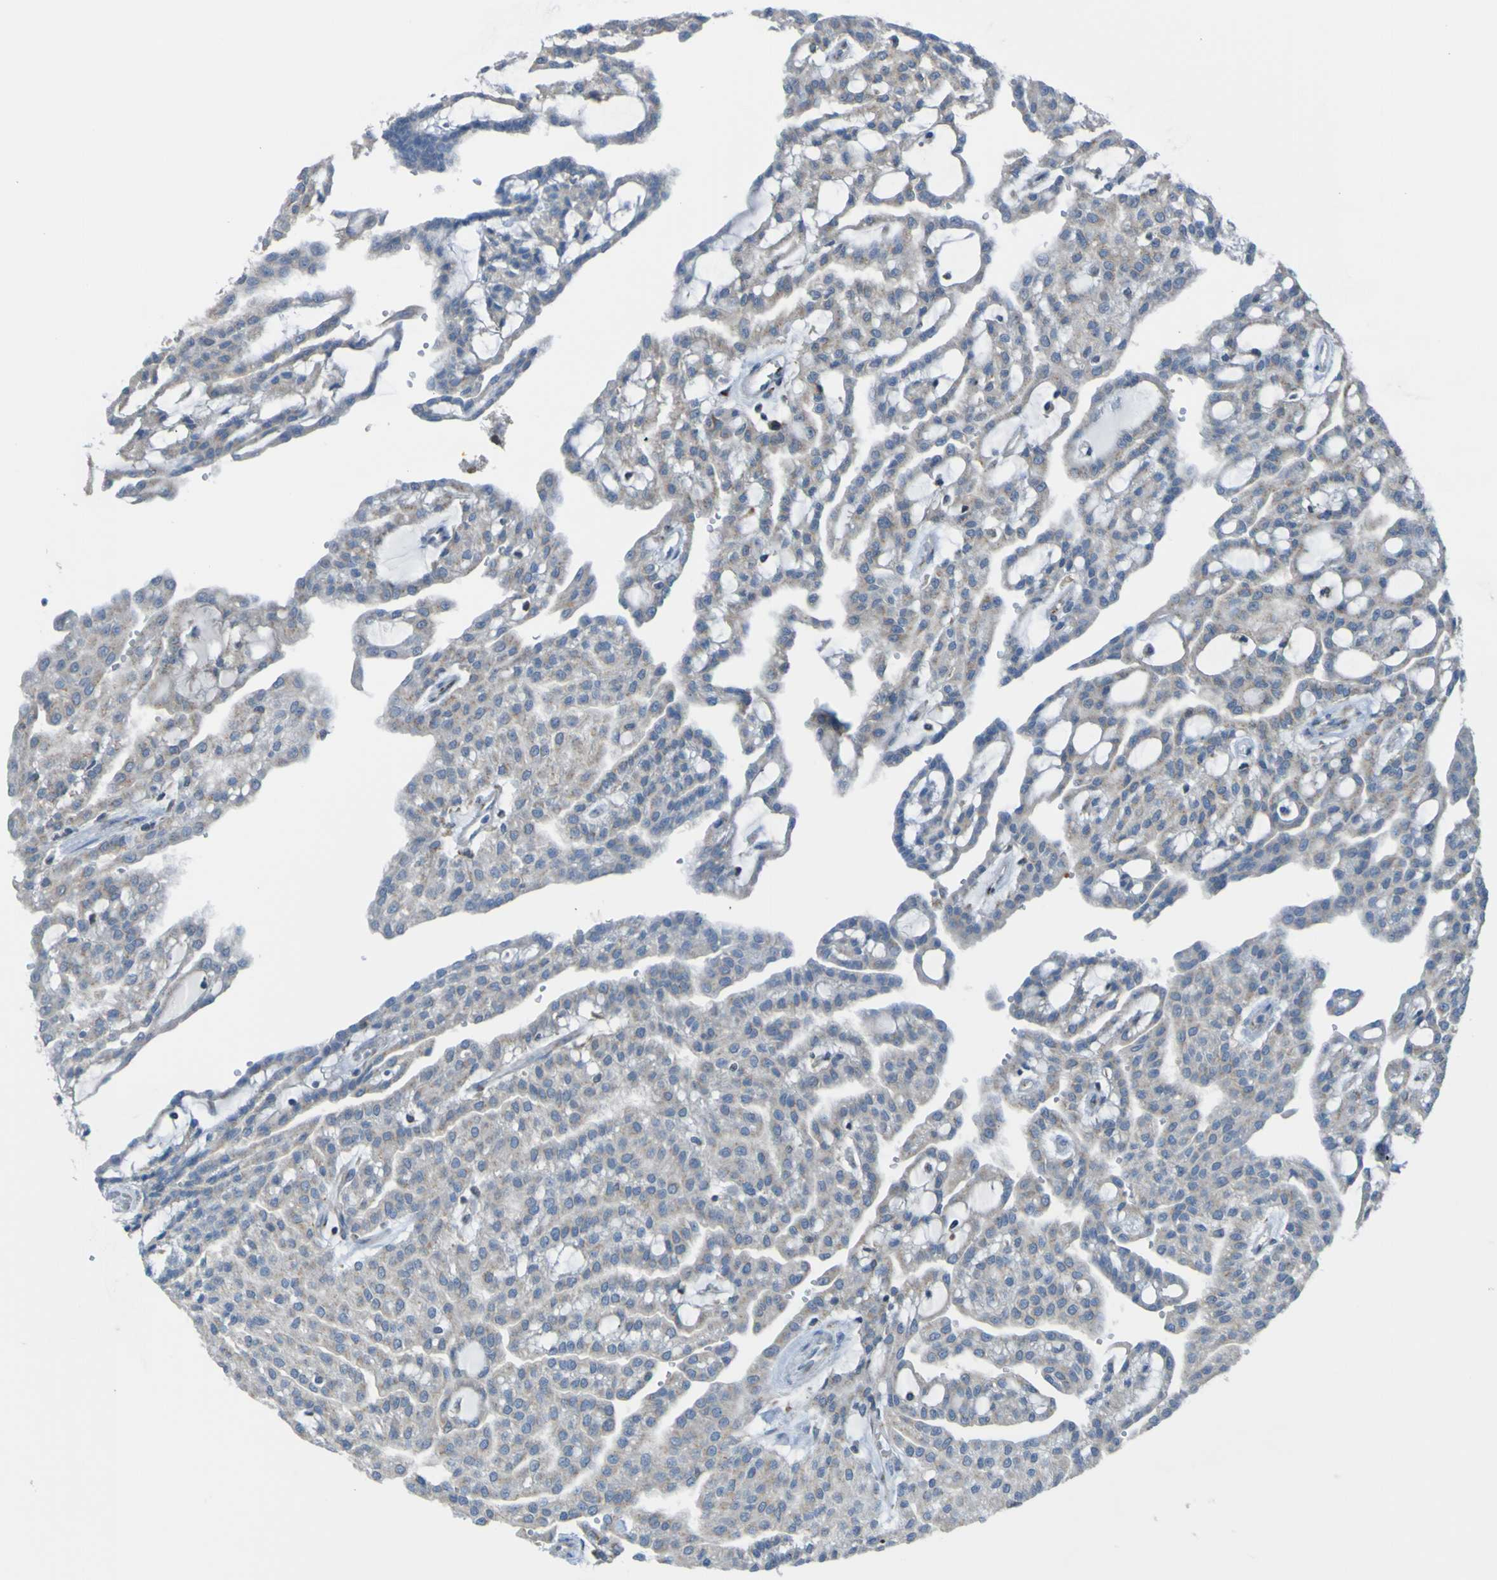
{"staining": {"intensity": "moderate", "quantity": "25%-75%", "location": "cytoplasmic/membranous"}, "tissue": "renal cancer", "cell_type": "Tumor cells", "image_type": "cancer", "snomed": [{"axis": "morphology", "description": "Adenocarcinoma, NOS"}, {"axis": "topography", "description": "Kidney"}], "caption": "Renal cancer stained with IHC shows moderate cytoplasmic/membranous positivity in approximately 25%-75% of tumor cells. Ihc stains the protein of interest in brown and the nuclei are stained blue.", "gene": "MINAR1", "patient": {"sex": "male", "age": 63}}